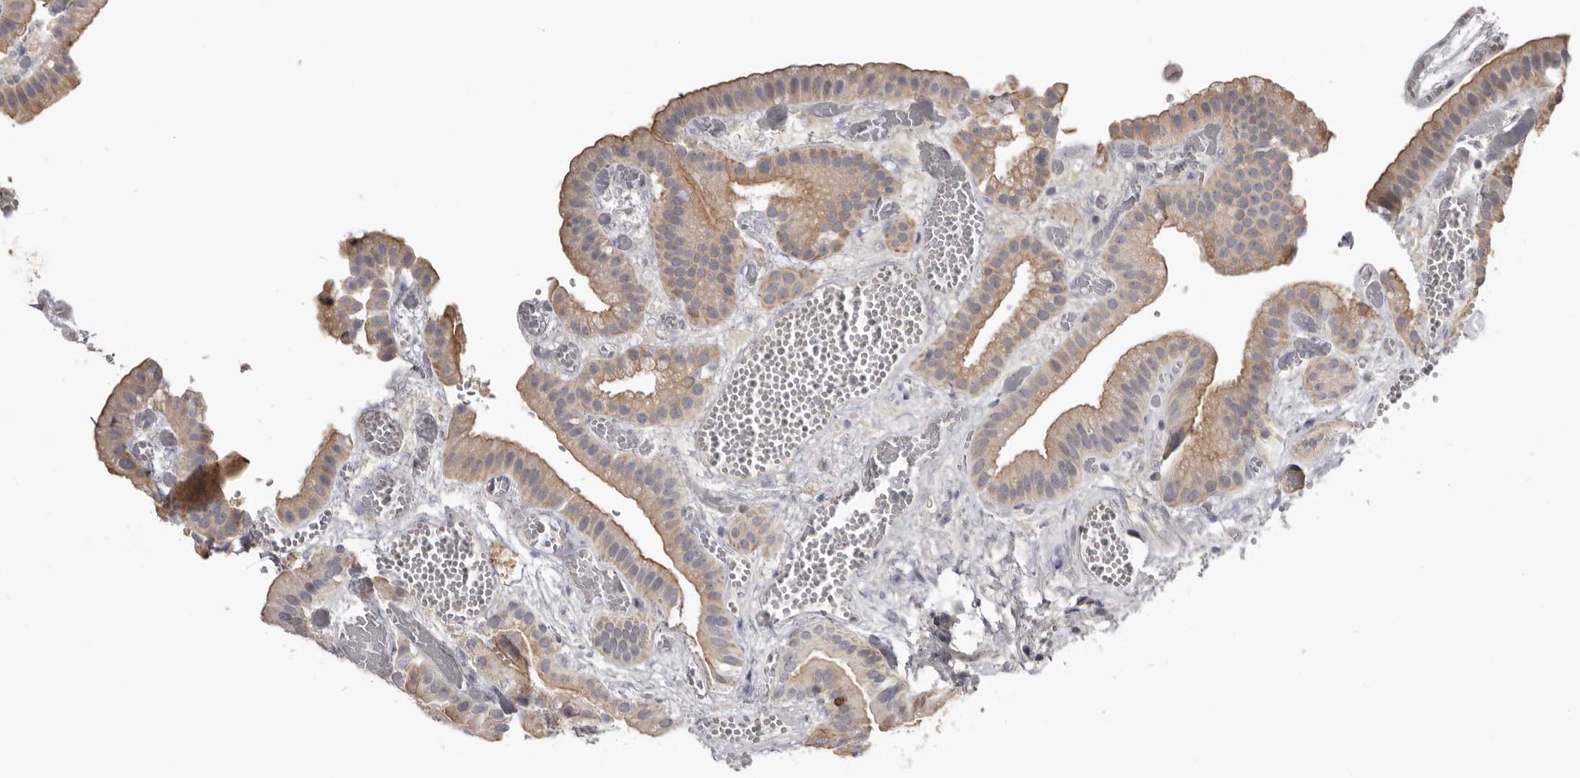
{"staining": {"intensity": "moderate", "quantity": "25%-75%", "location": "cytoplasmic/membranous"}, "tissue": "gallbladder", "cell_type": "Glandular cells", "image_type": "normal", "snomed": [{"axis": "morphology", "description": "Normal tissue, NOS"}, {"axis": "topography", "description": "Gallbladder"}], "caption": "Immunohistochemistry (IHC) of unremarkable human gallbladder demonstrates medium levels of moderate cytoplasmic/membranous expression in approximately 25%-75% of glandular cells.", "gene": "CDCA8", "patient": {"sex": "female", "age": 64}}